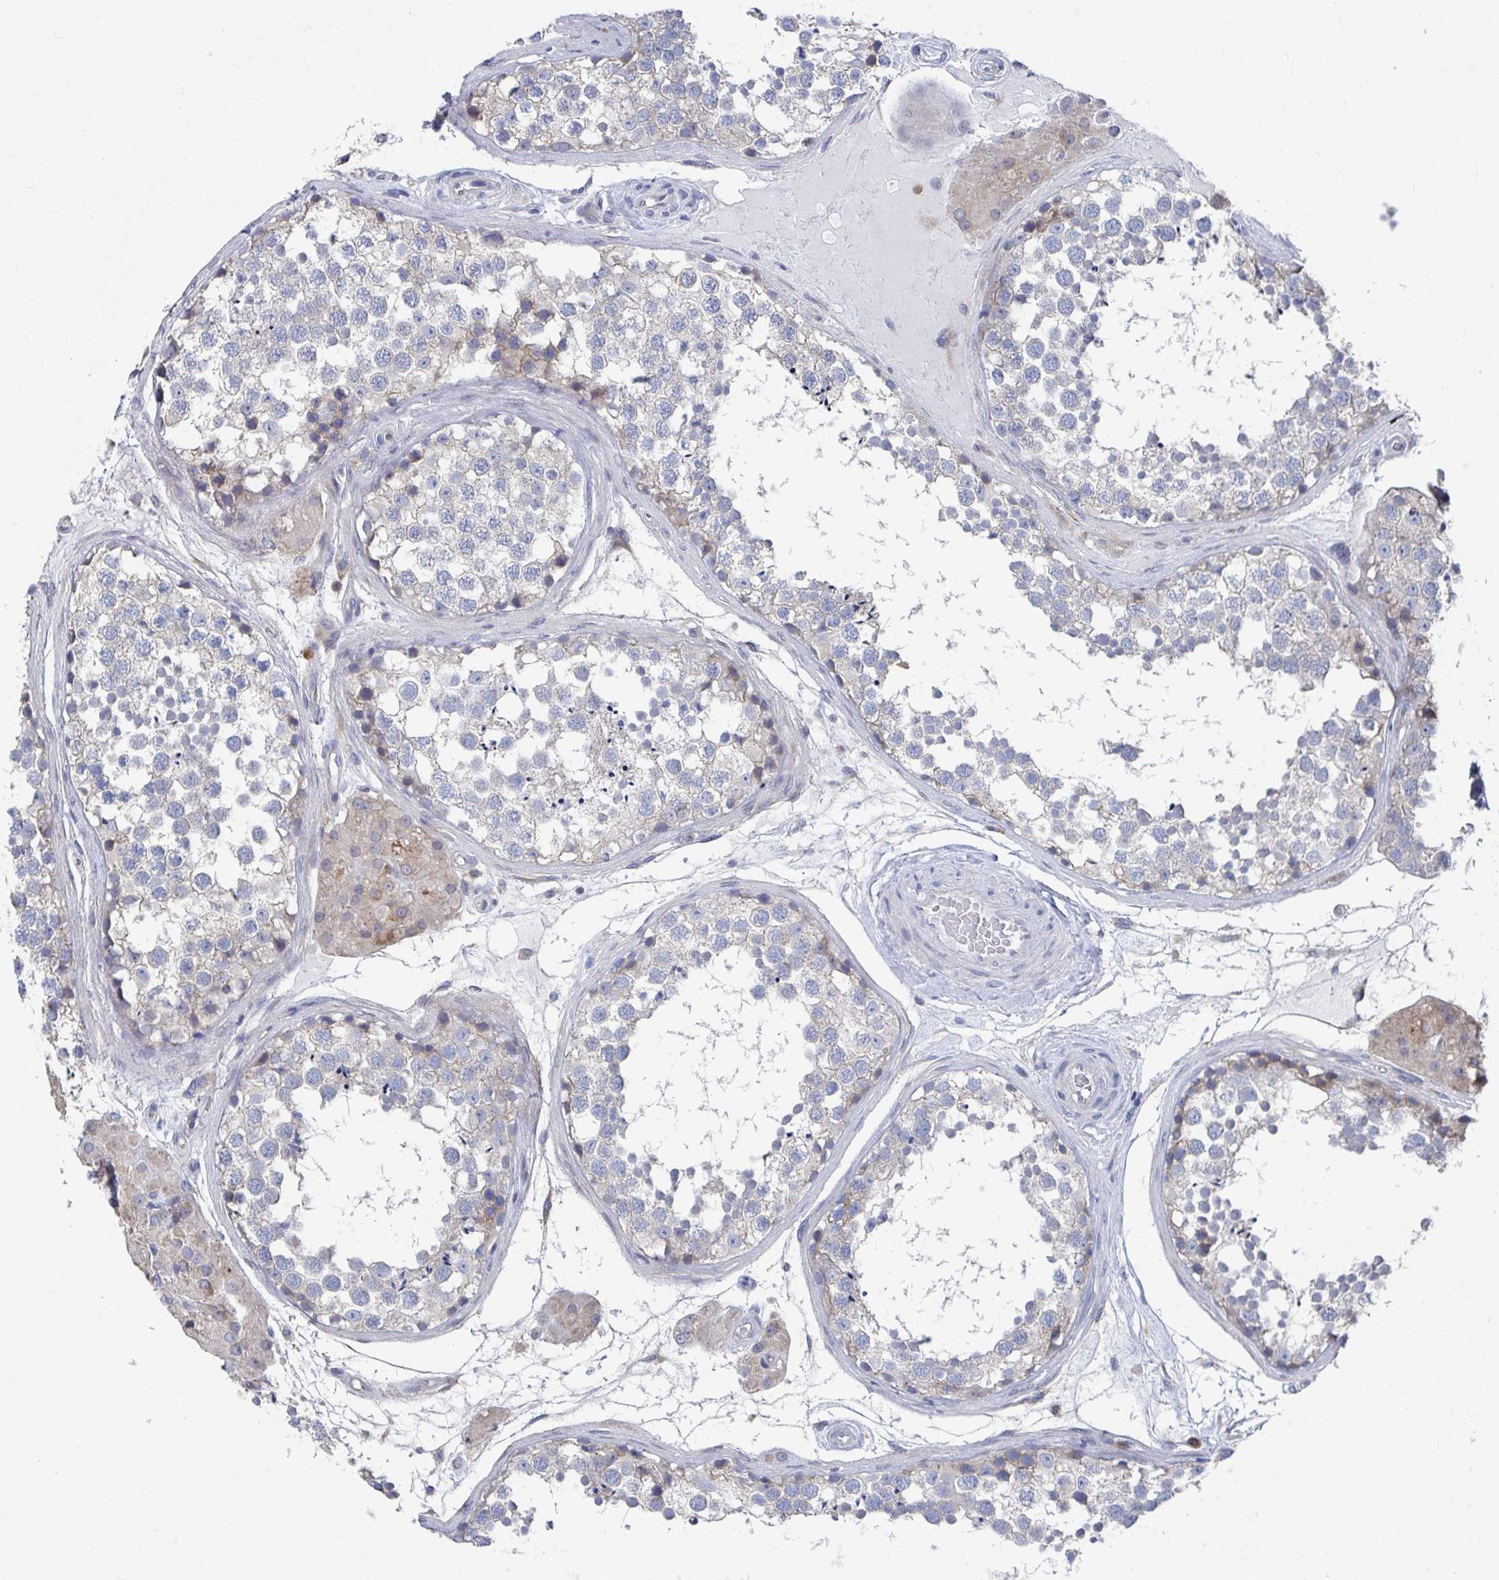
{"staining": {"intensity": "weak", "quantity": "<25%", "location": "cytoplasmic/membranous"}, "tissue": "testis", "cell_type": "Cells in seminiferous ducts", "image_type": "normal", "snomed": [{"axis": "morphology", "description": "Normal tissue, NOS"}, {"axis": "morphology", "description": "Seminoma, NOS"}, {"axis": "topography", "description": "Testis"}], "caption": "DAB (3,3'-diaminobenzidine) immunohistochemical staining of unremarkable human testis reveals no significant expression in cells in seminiferous ducts.", "gene": "PLEKHG7", "patient": {"sex": "male", "age": 65}}